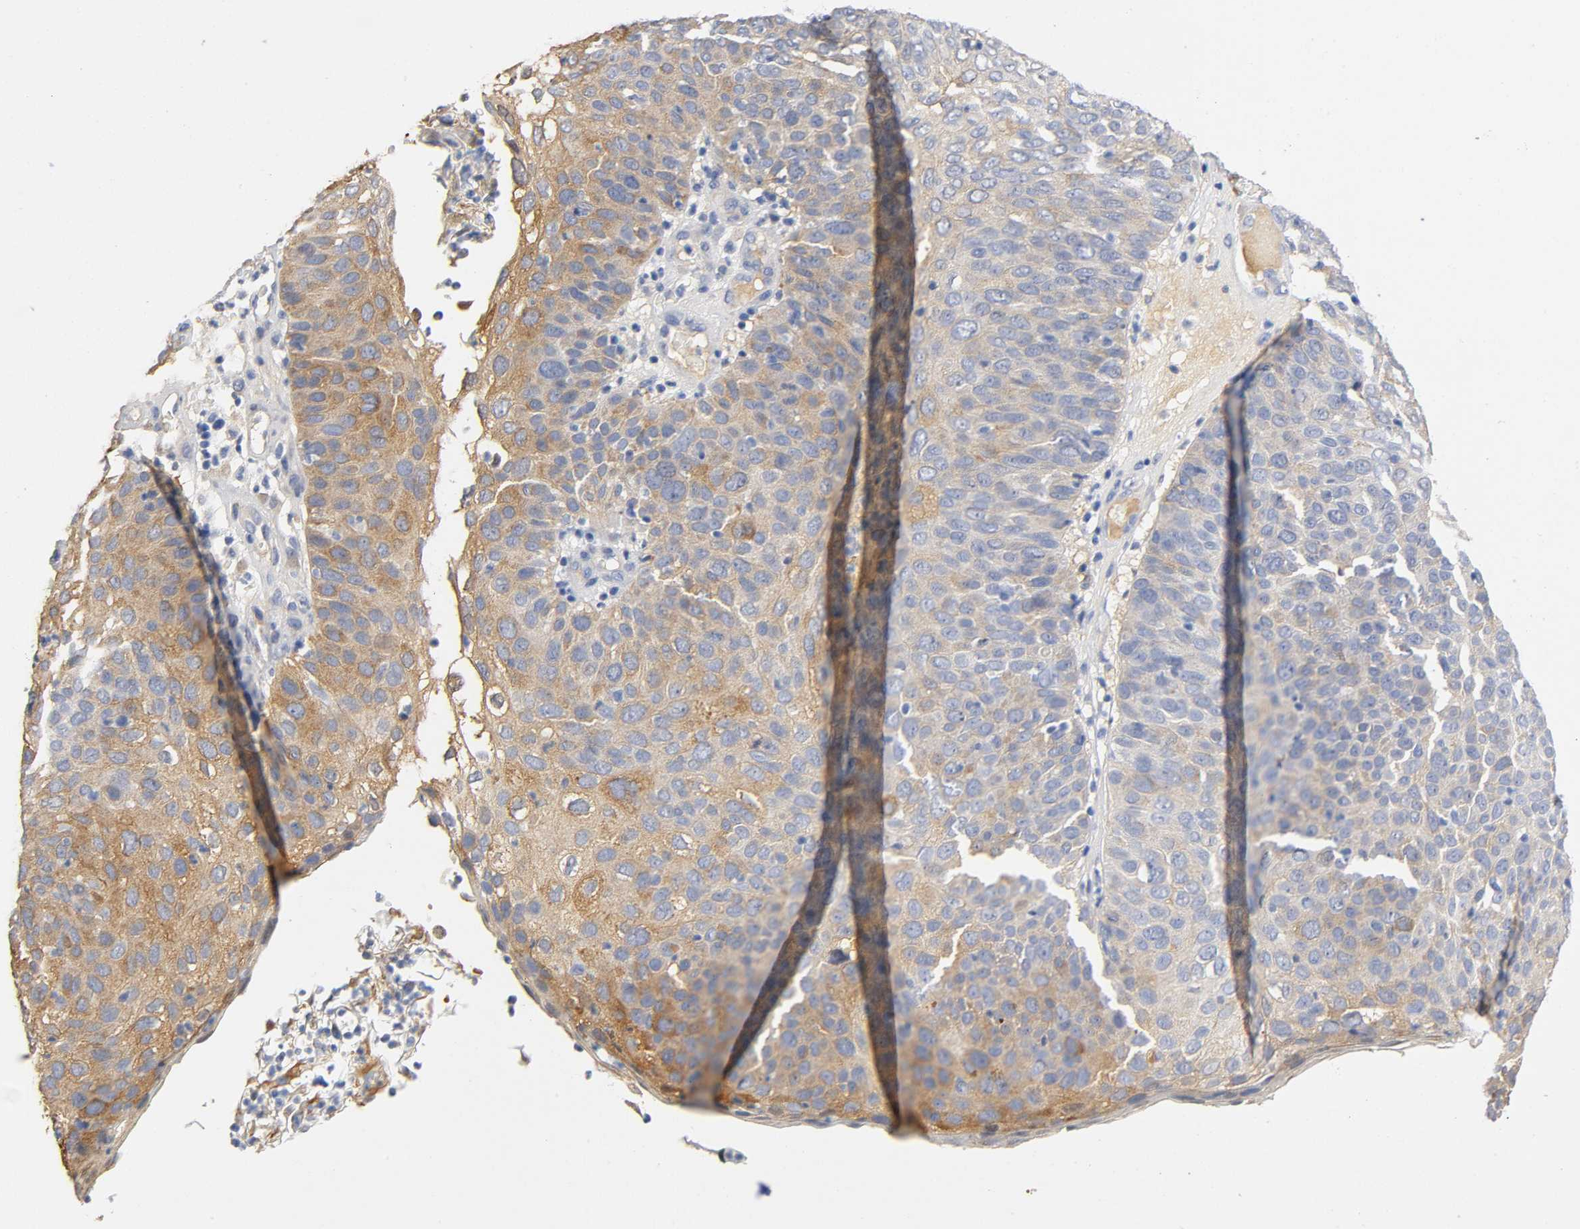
{"staining": {"intensity": "moderate", "quantity": "25%-75%", "location": "cytoplasmic/membranous"}, "tissue": "skin cancer", "cell_type": "Tumor cells", "image_type": "cancer", "snomed": [{"axis": "morphology", "description": "Squamous cell carcinoma, NOS"}, {"axis": "topography", "description": "Skin"}], "caption": "Tumor cells show medium levels of moderate cytoplasmic/membranous staining in approximately 25%-75% of cells in human skin cancer (squamous cell carcinoma).", "gene": "TNC", "patient": {"sex": "male", "age": 87}}